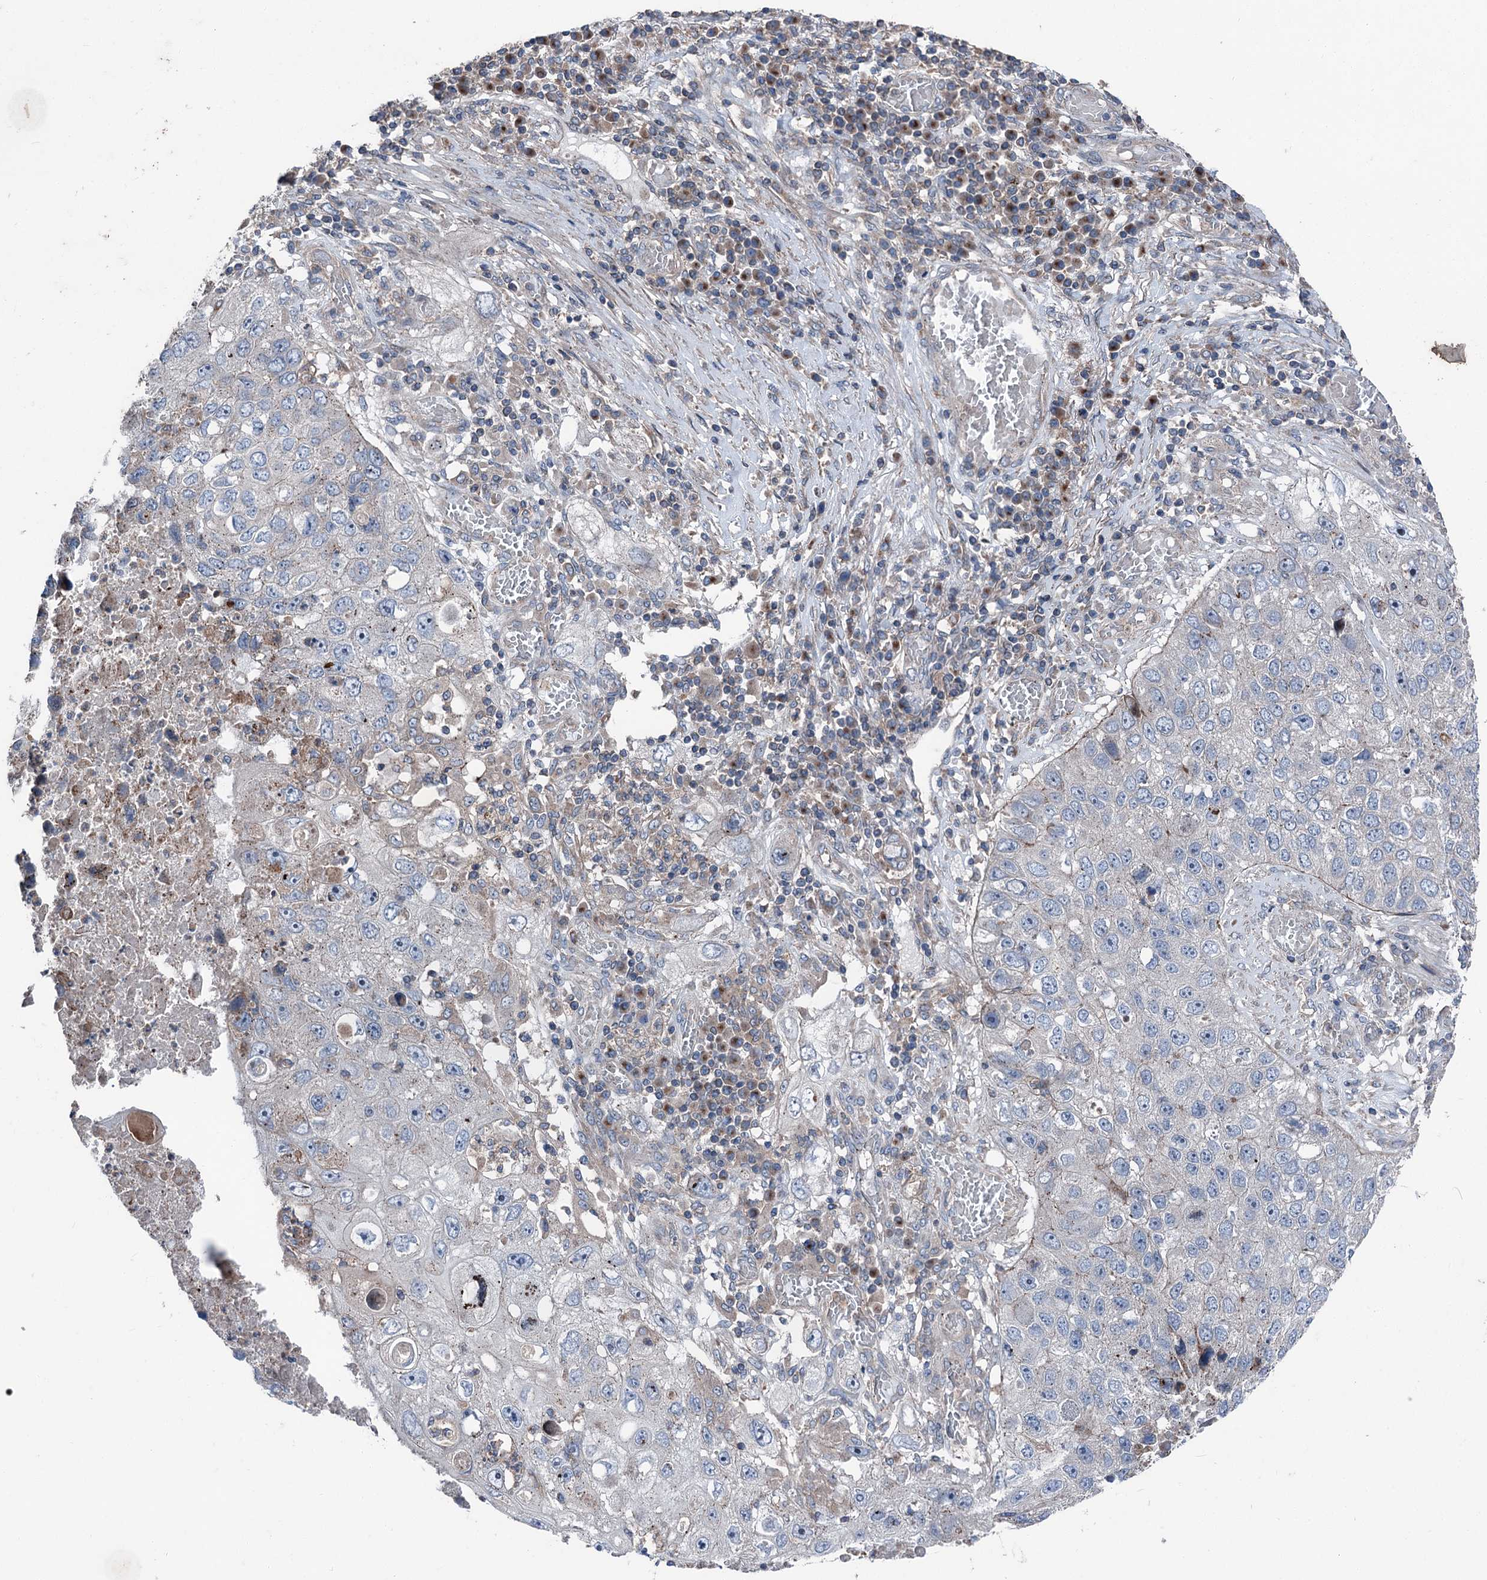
{"staining": {"intensity": "negative", "quantity": "none", "location": "none"}, "tissue": "lung cancer", "cell_type": "Tumor cells", "image_type": "cancer", "snomed": [{"axis": "morphology", "description": "Squamous cell carcinoma, NOS"}, {"axis": "topography", "description": "Lung"}], "caption": "Immunohistochemistry photomicrograph of neoplastic tissue: lung cancer stained with DAB demonstrates no significant protein staining in tumor cells.", "gene": "RUFY1", "patient": {"sex": "male", "age": 61}}